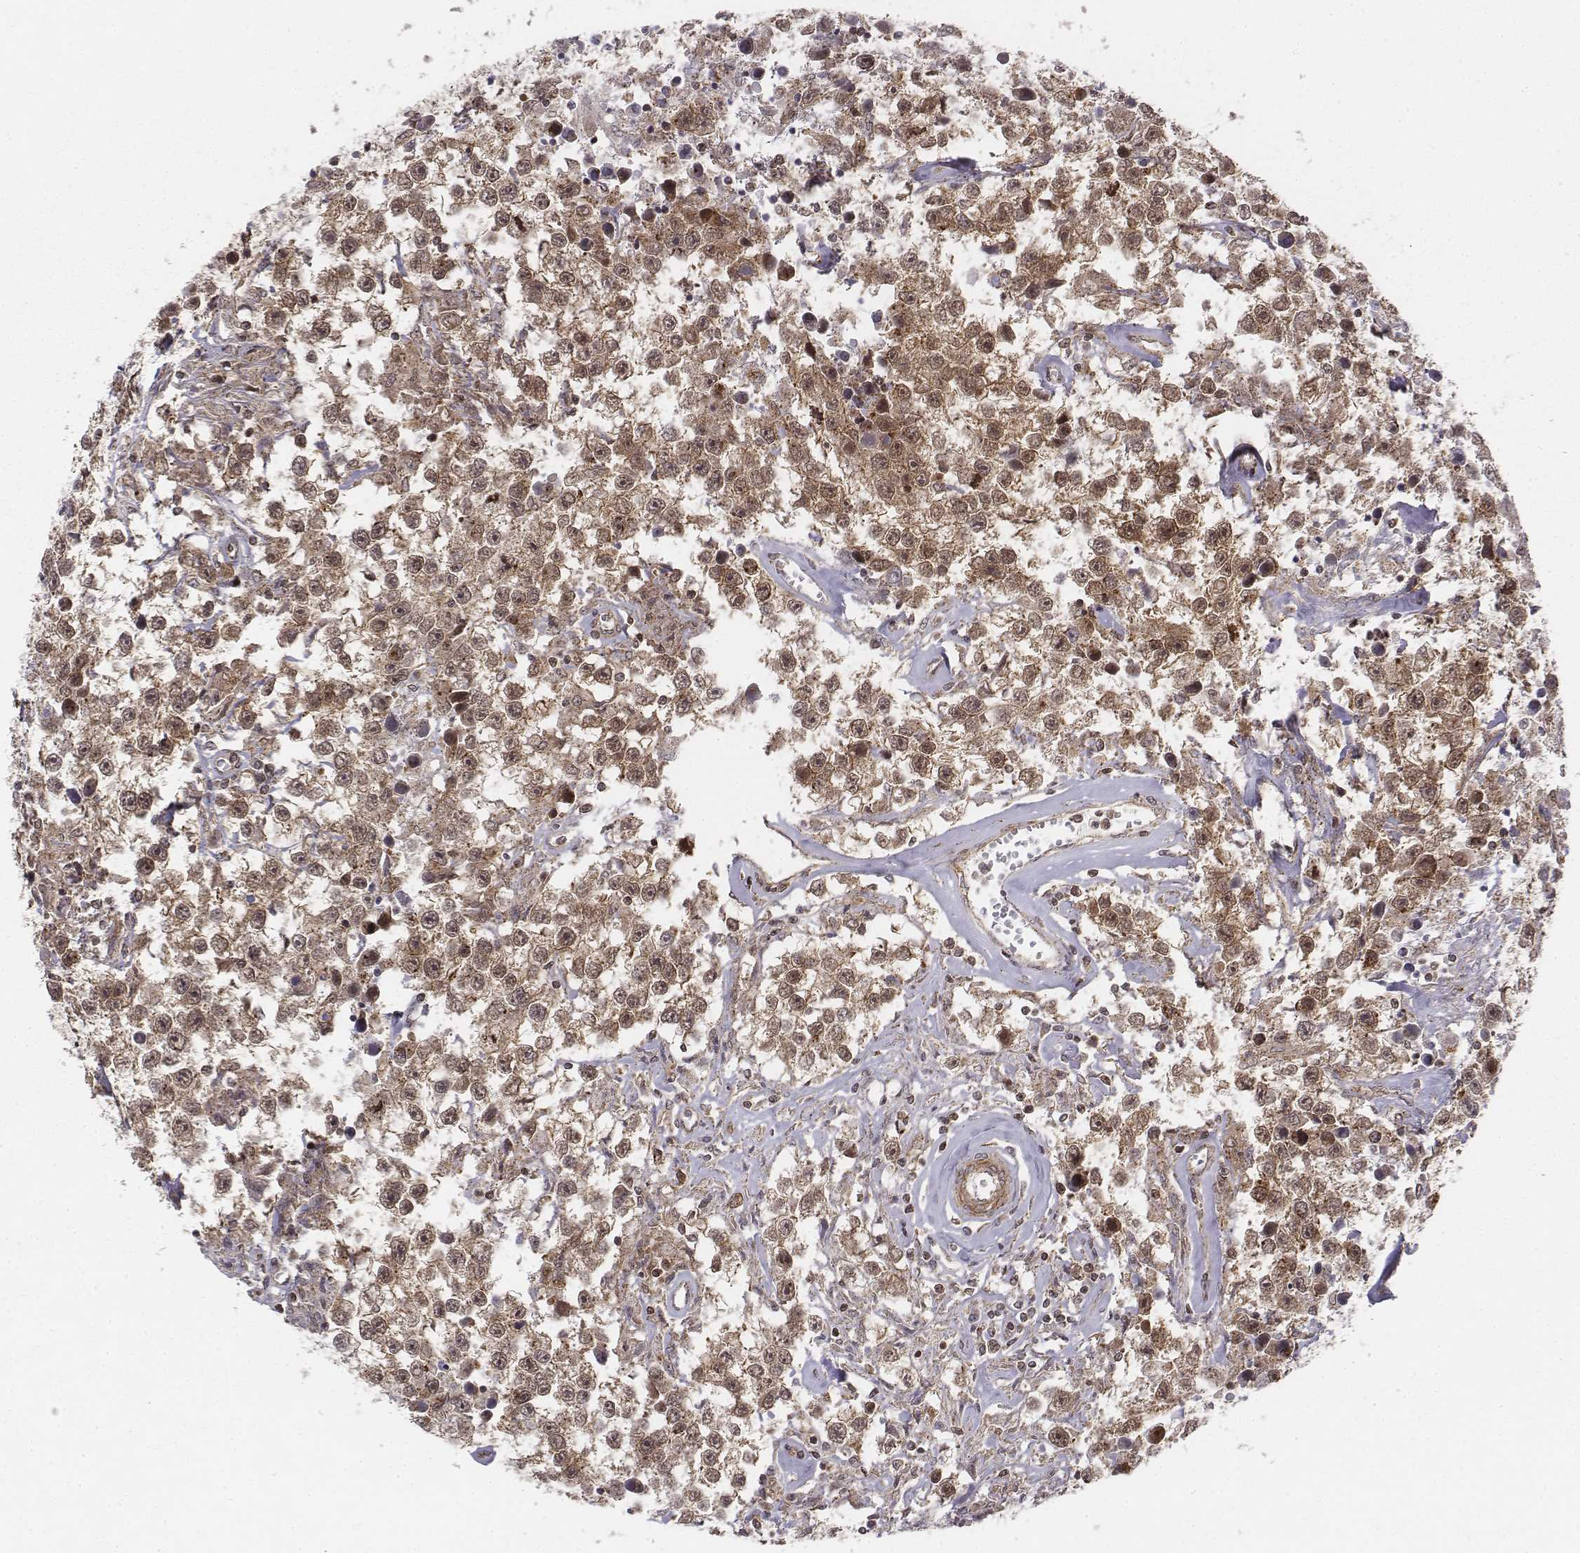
{"staining": {"intensity": "moderate", "quantity": ">75%", "location": "cytoplasmic/membranous,nuclear"}, "tissue": "testis cancer", "cell_type": "Tumor cells", "image_type": "cancer", "snomed": [{"axis": "morphology", "description": "Seminoma, NOS"}, {"axis": "topography", "description": "Testis"}], "caption": "Tumor cells show medium levels of moderate cytoplasmic/membranous and nuclear expression in approximately >75% of cells in human testis cancer (seminoma). (Brightfield microscopy of DAB IHC at high magnification).", "gene": "ZFYVE19", "patient": {"sex": "male", "age": 43}}